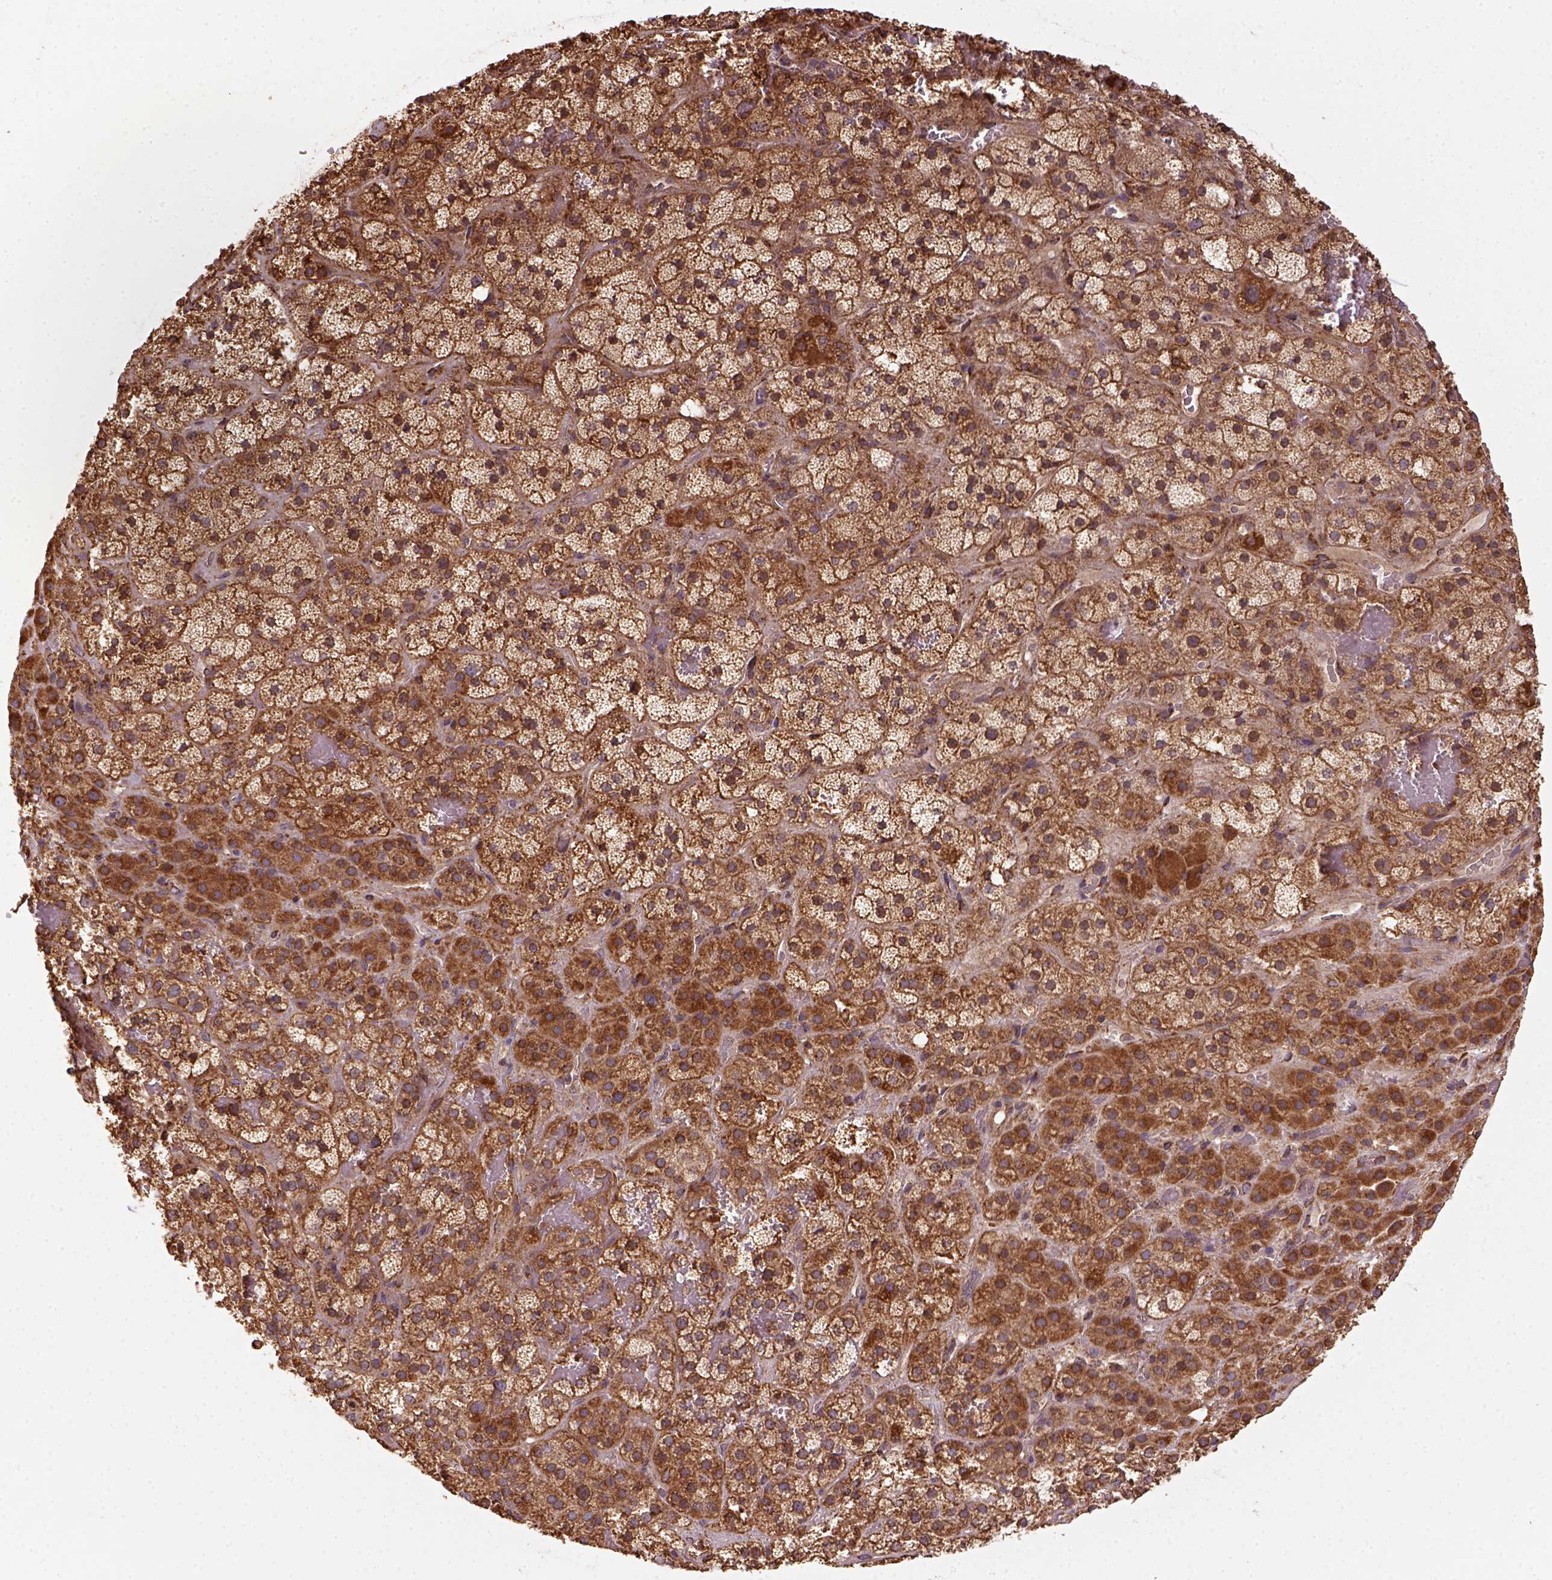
{"staining": {"intensity": "moderate", "quantity": ">75%", "location": "cytoplasmic/membranous"}, "tissue": "adrenal gland", "cell_type": "Glandular cells", "image_type": "normal", "snomed": [{"axis": "morphology", "description": "Normal tissue, NOS"}, {"axis": "topography", "description": "Adrenal gland"}], "caption": "IHC (DAB (3,3'-diaminobenzidine)) staining of unremarkable adrenal gland exhibits moderate cytoplasmic/membranous protein staining in approximately >75% of glandular cells.", "gene": "MAPK8IP3", "patient": {"sex": "male", "age": 57}}